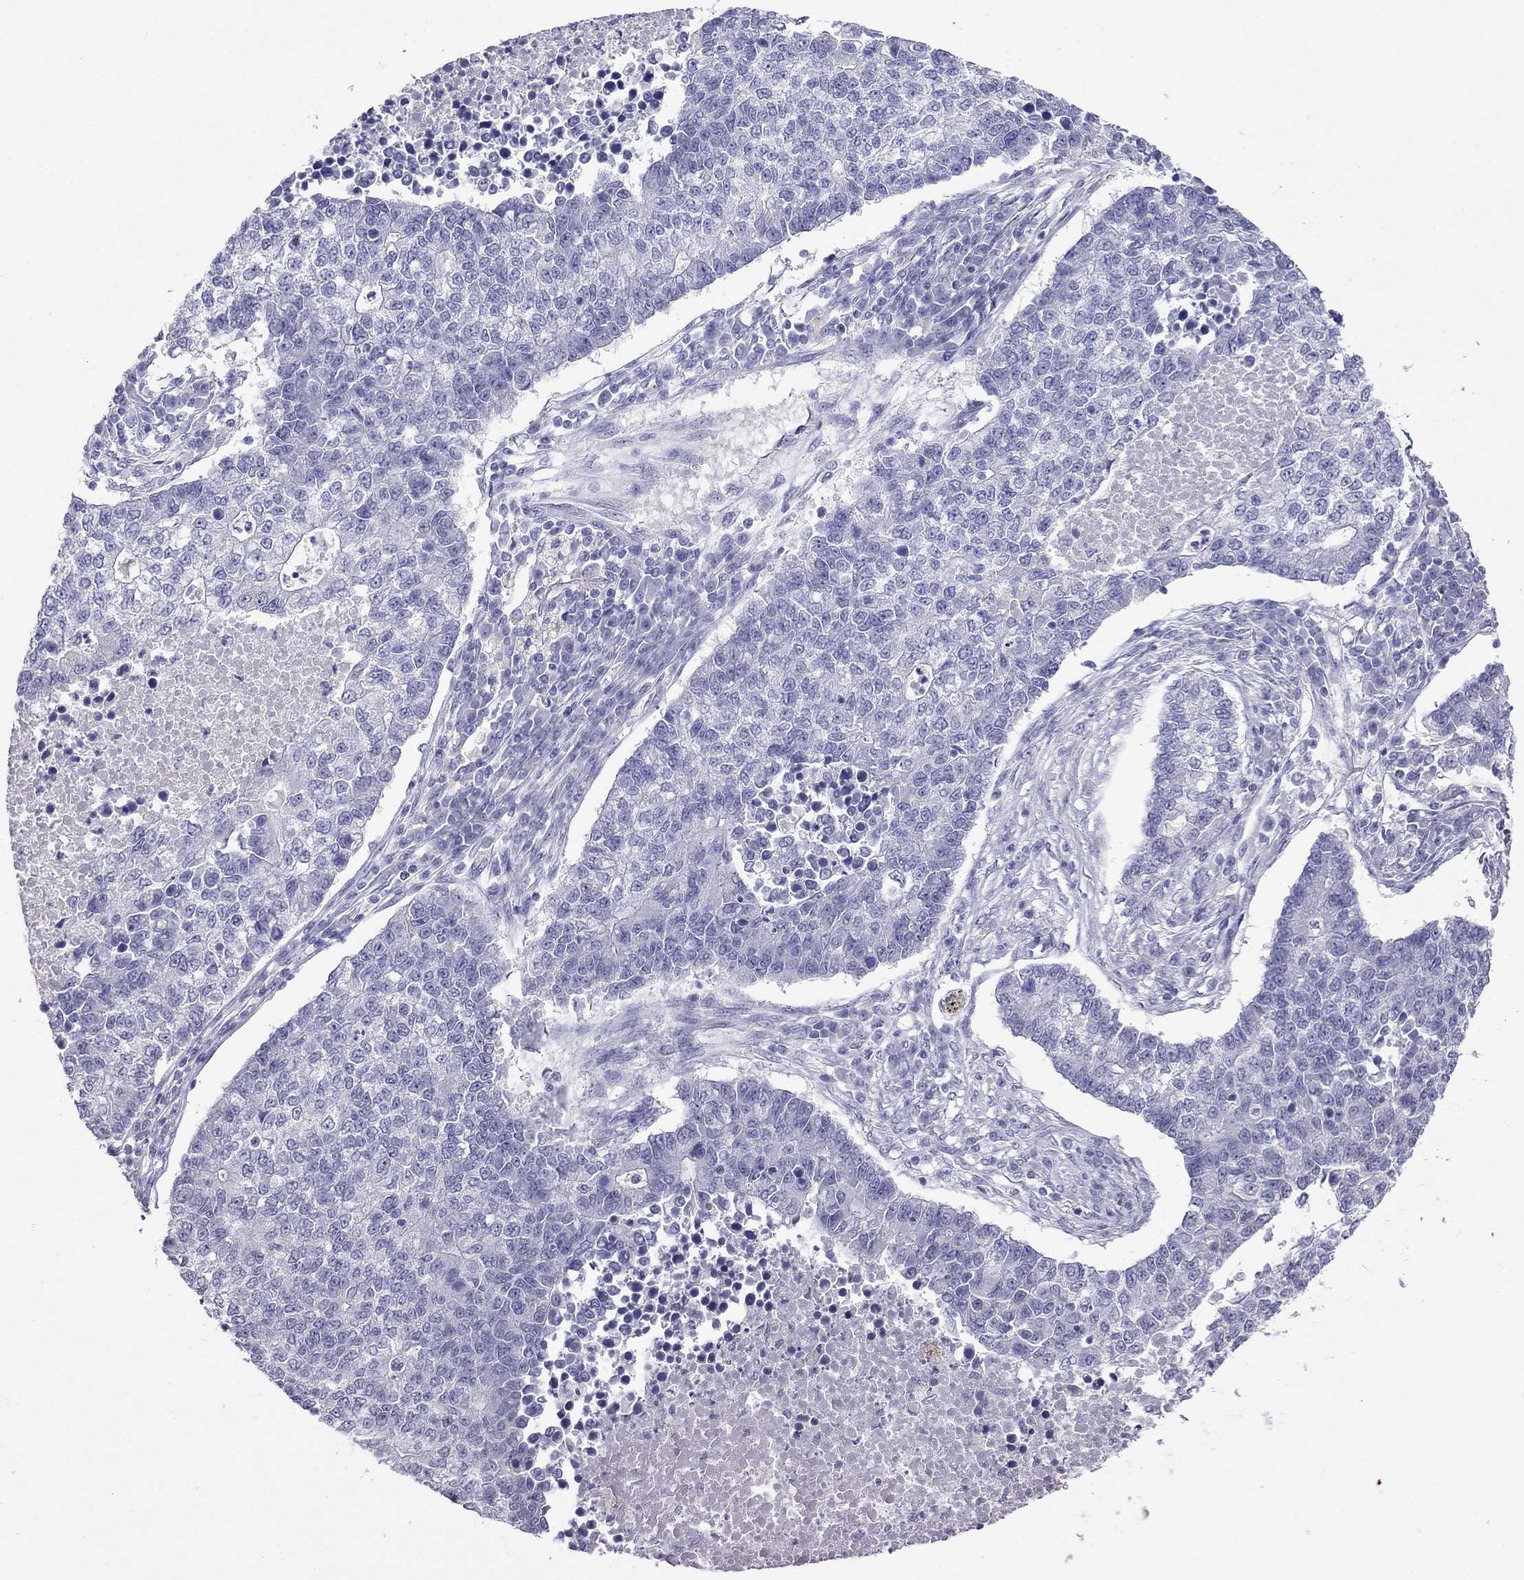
{"staining": {"intensity": "negative", "quantity": "none", "location": "none"}, "tissue": "lung cancer", "cell_type": "Tumor cells", "image_type": "cancer", "snomed": [{"axis": "morphology", "description": "Adenocarcinoma, NOS"}, {"axis": "topography", "description": "Lung"}], "caption": "Tumor cells are negative for brown protein staining in lung cancer.", "gene": "MYO15A", "patient": {"sex": "male", "age": 57}}